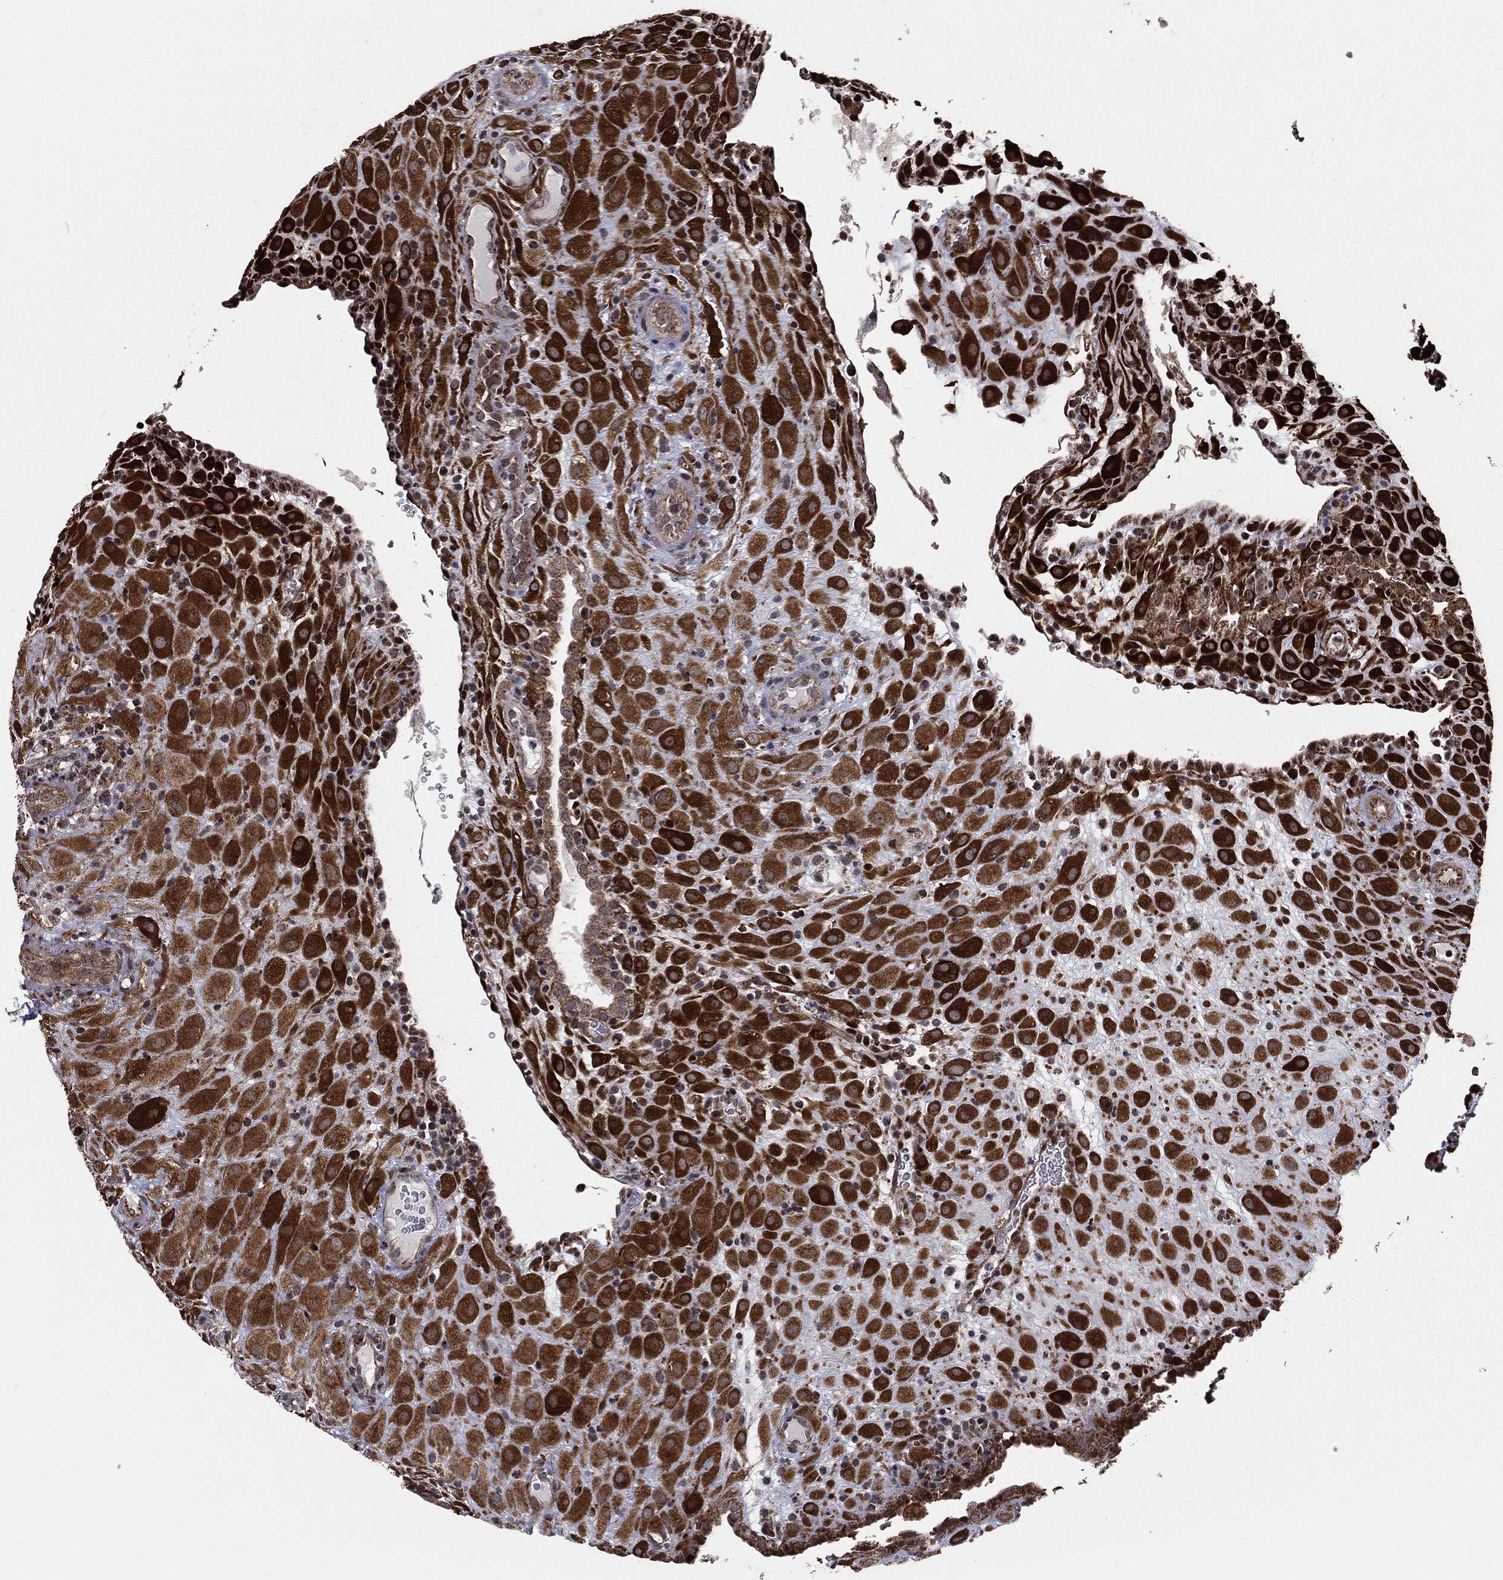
{"staining": {"intensity": "strong", "quantity": ">75%", "location": "cytoplasmic/membranous"}, "tissue": "placenta", "cell_type": "Decidual cells", "image_type": "normal", "snomed": [{"axis": "morphology", "description": "Normal tissue, NOS"}, {"axis": "topography", "description": "Placenta"}], "caption": "Immunohistochemical staining of benign placenta reveals >75% levels of strong cytoplasmic/membranous protein staining in approximately >75% of decidual cells.", "gene": "CHCHD2", "patient": {"sex": "female", "age": 19}}